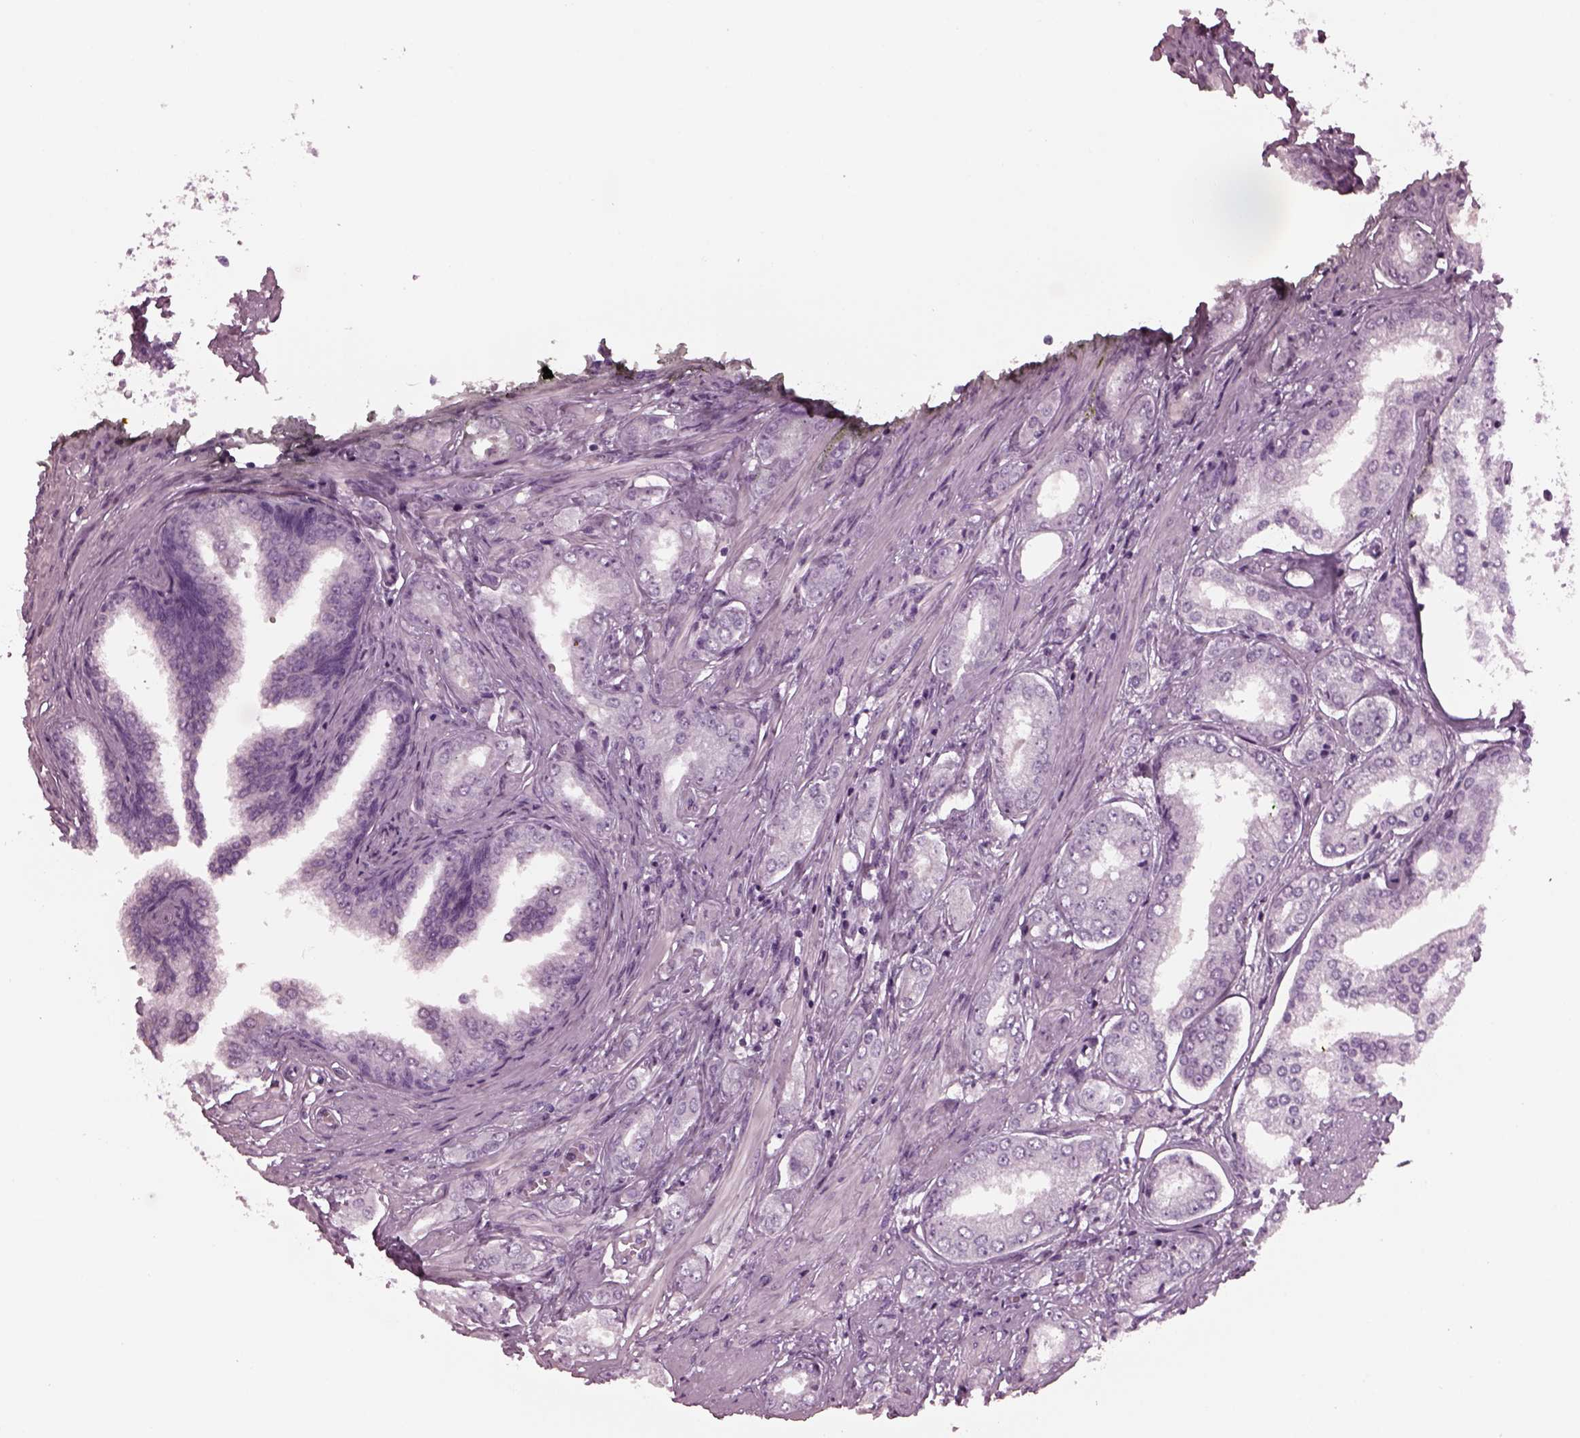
{"staining": {"intensity": "negative", "quantity": "none", "location": "none"}, "tissue": "prostate cancer", "cell_type": "Tumor cells", "image_type": "cancer", "snomed": [{"axis": "morphology", "description": "Adenocarcinoma, NOS"}, {"axis": "topography", "description": "Prostate"}], "caption": "DAB (3,3'-diaminobenzidine) immunohistochemical staining of human adenocarcinoma (prostate) demonstrates no significant positivity in tumor cells.", "gene": "TPPP2", "patient": {"sex": "male", "age": 63}}